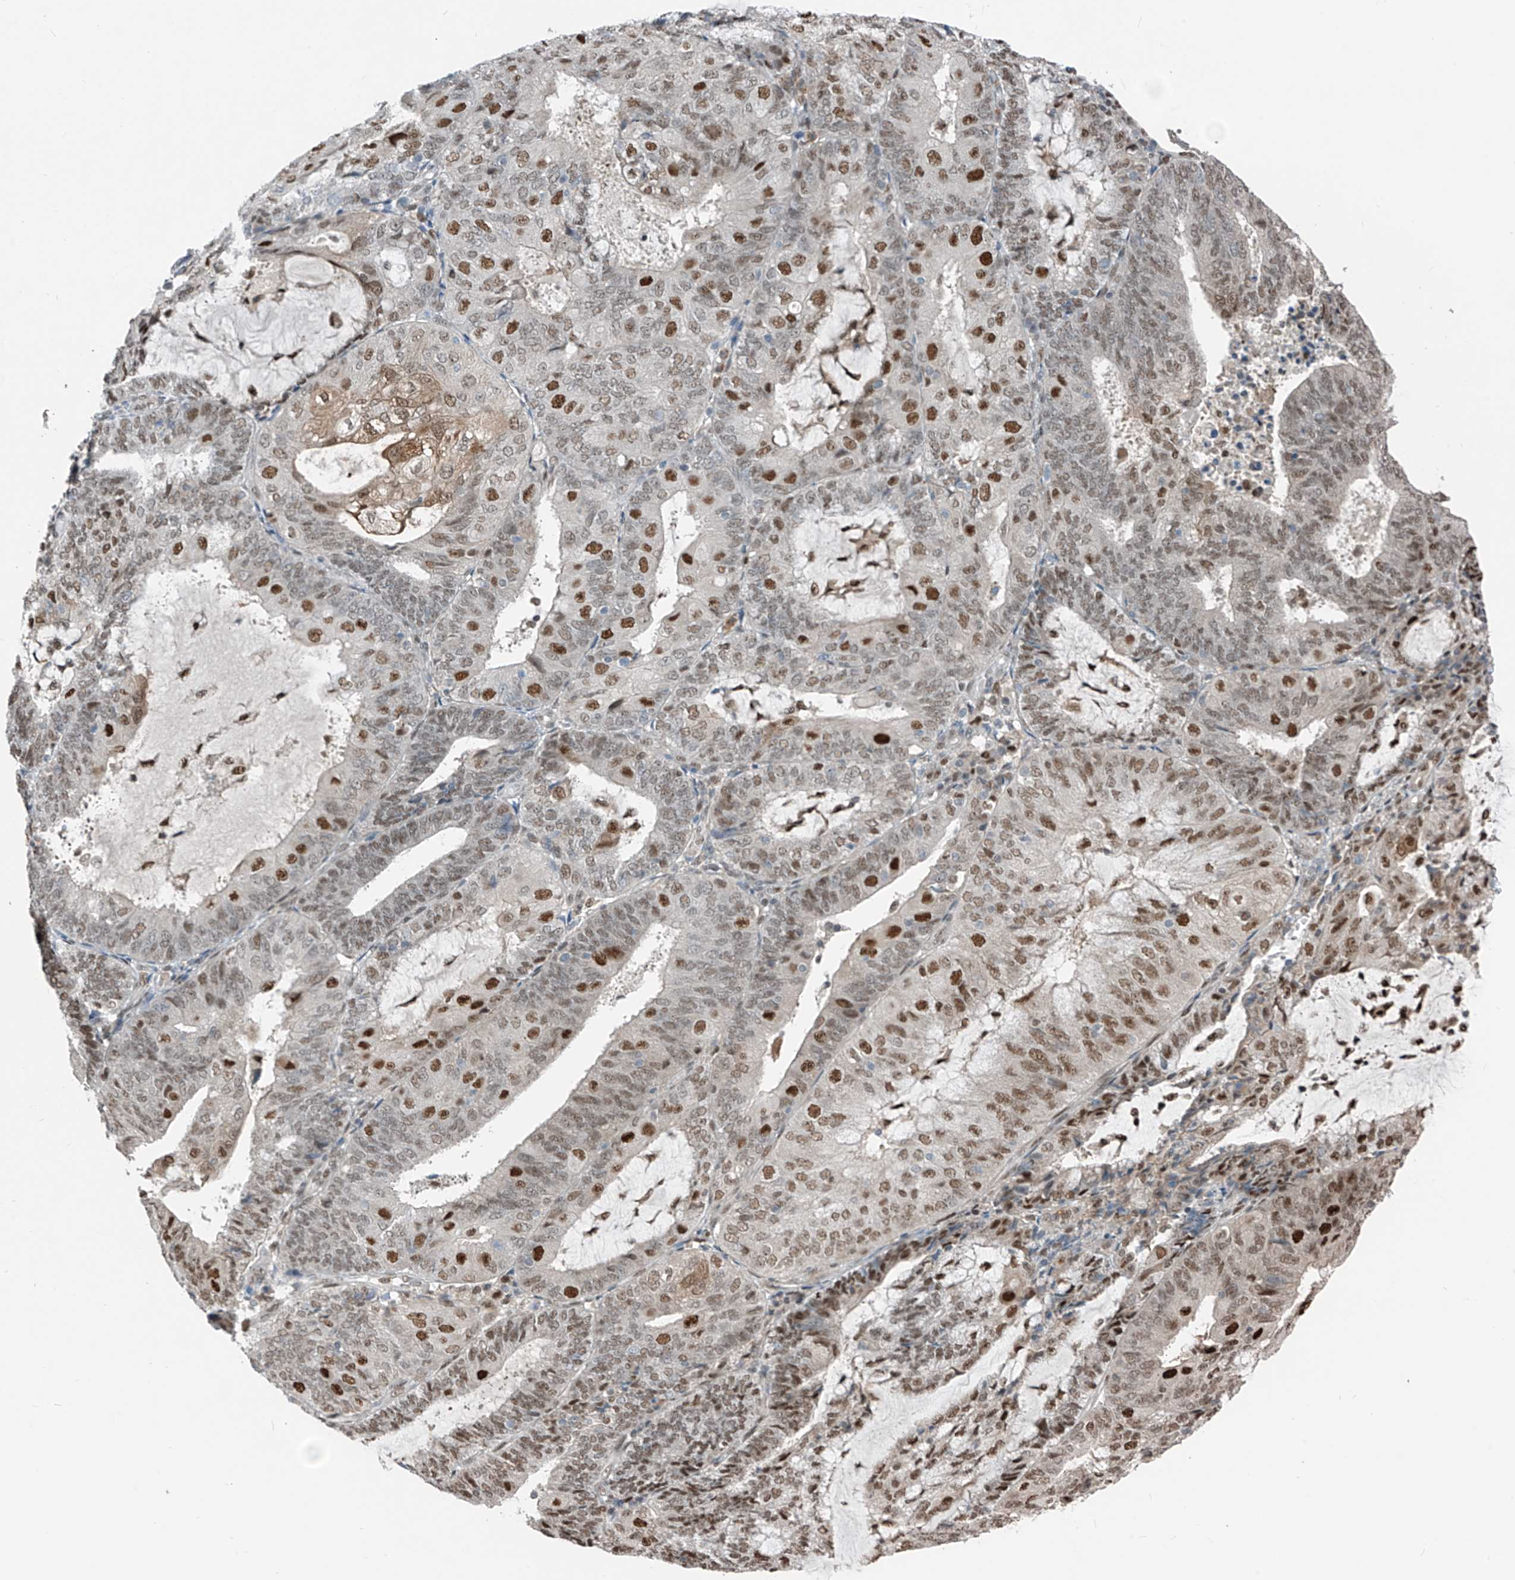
{"staining": {"intensity": "moderate", "quantity": "25%-75%", "location": "nuclear"}, "tissue": "endometrial cancer", "cell_type": "Tumor cells", "image_type": "cancer", "snomed": [{"axis": "morphology", "description": "Adenocarcinoma, NOS"}, {"axis": "topography", "description": "Endometrium"}], "caption": "Immunohistochemical staining of human endometrial adenocarcinoma displays medium levels of moderate nuclear protein expression in approximately 25%-75% of tumor cells.", "gene": "RBP7", "patient": {"sex": "female", "age": 81}}